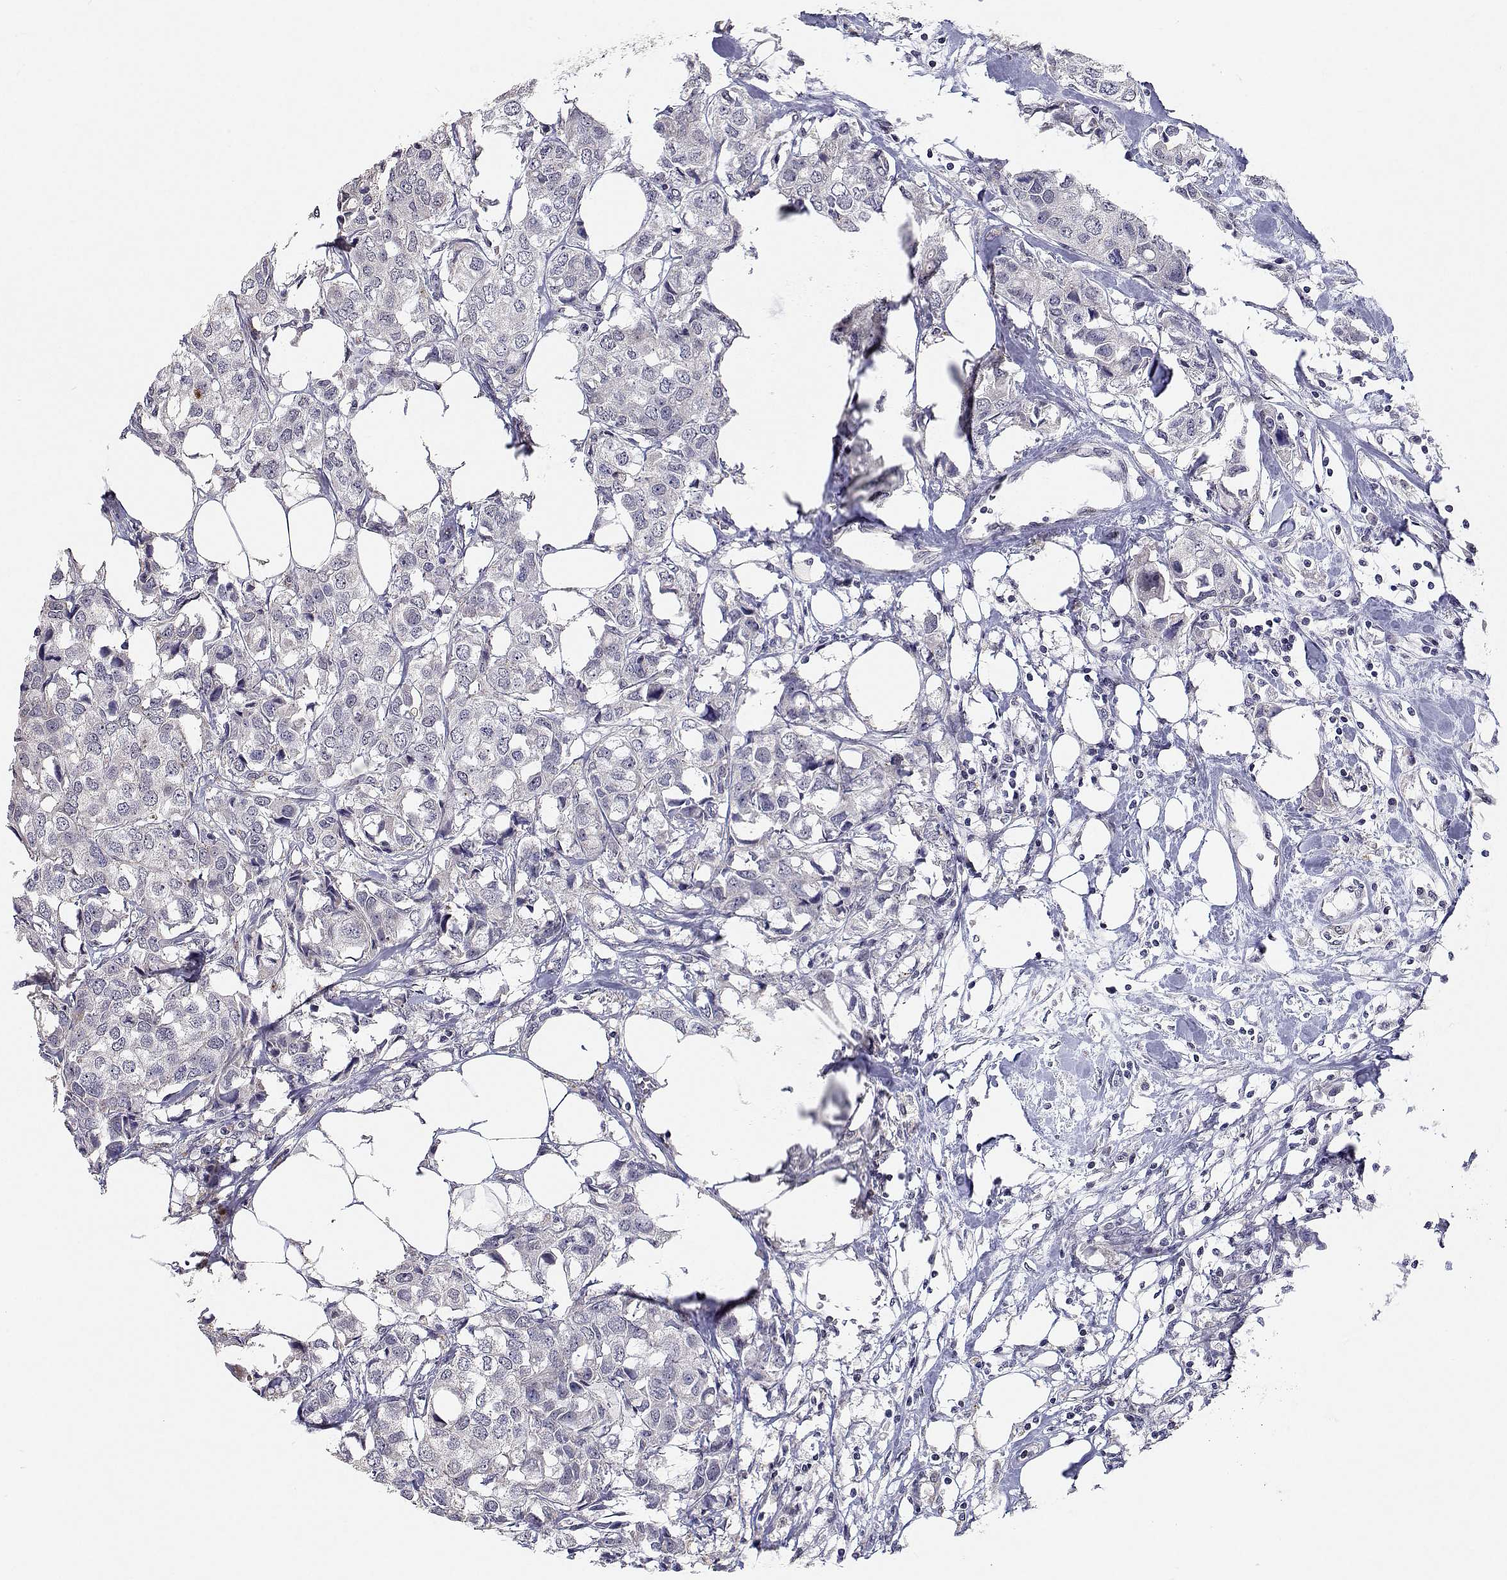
{"staining": {"intensity": "negative", "quantity": "none", "location": "none"}, "tissue": "breast cancer", "cell_type": "Tumor cells", "image_type": "cancer", "snomed": [{"axis": "morphology", "description": "Duct carcinoma"}, {"axis": "topography", "description": "Breast"}], "caption": "Tumor cells are negative for protein expression in human breast cancer (infiltrating ductal carcinoma).", "gene": "RBPJL", "patient": {"sex": "female", "age": 80}}